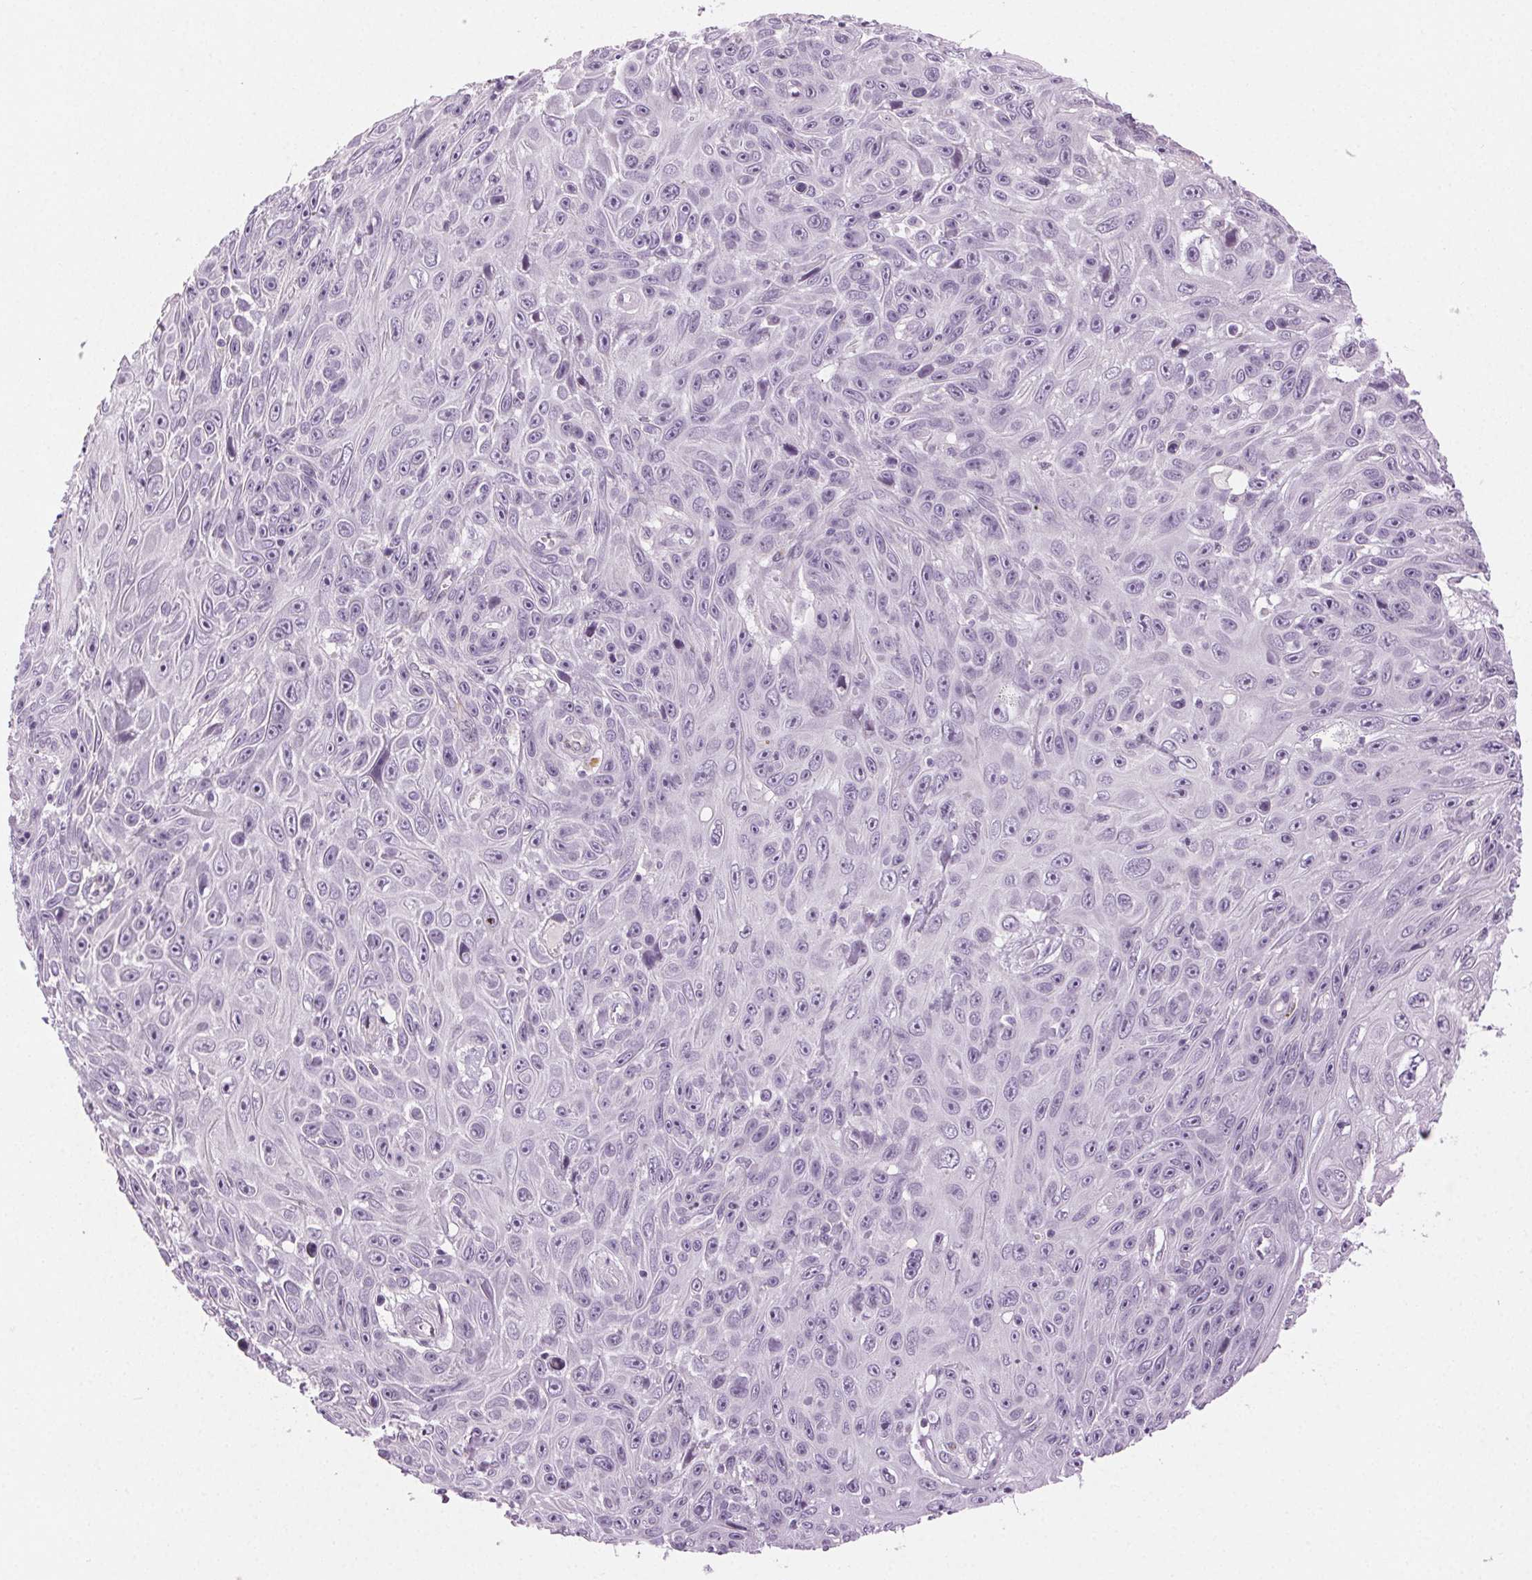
{"staining": {"intensity": "negative", "quantity": "none", "location": "none"}, "tissue": "skin cancer", "cell_type": "Tumor cells", "image_type": "cancer", "snomed": [{"axis": "morphology", "description": "Squamous cell carcinoma, NOS"}, {"axis": "topography", "description": "Skin"}], "caption": "IHC histopathology image of neoplastic tissue: human skin squamous cell carcinoma stained with DAB (3,3'-diaminobenzidine) displays no significant protein staining in tumor cells. Brightfield microscopy of immunohistochemistry (IHC) stained with DAB (brown) and hematoxylin (blue), captured at high magnification.", "gene": "AIF1L", "patient": {"sex": "male", "age": 82}}